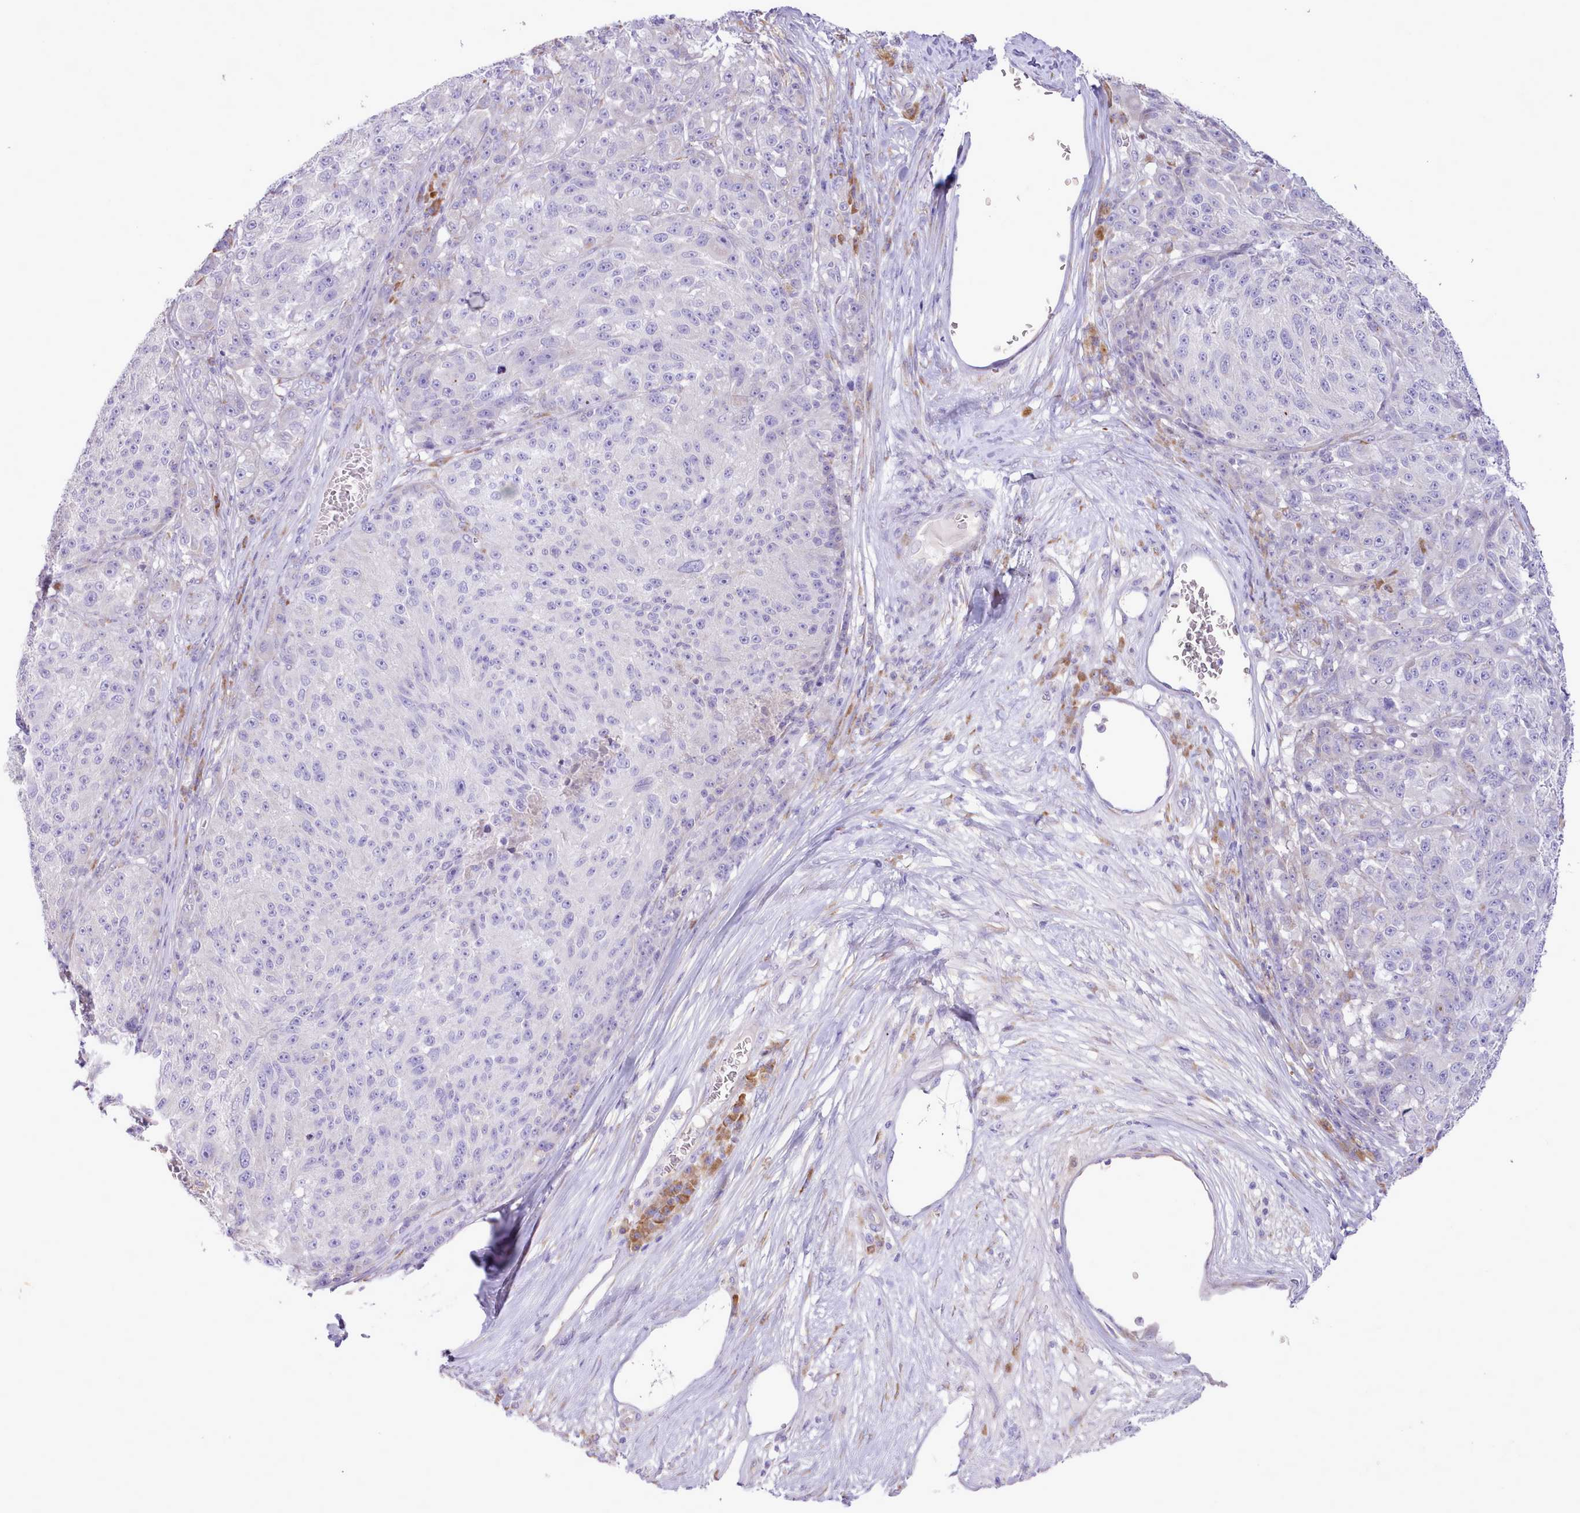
{"staining": {"intensity": "negative", "quantity": "none", "location": "none"}, "tissue": "melanoma", "cell_type": "Tumor cells", "image_type": "cancer", "snomed": [{"axis": "morphology", "description": "Malignant melanoma, NOS"}, {"axis": "topography", "description": "Skin"}], "caption": "Melanoma stained for a protein using IHC reveals no expression tumor cells.", "gene": "CCL1", "patient": {"sex": "male", "age": 53}}